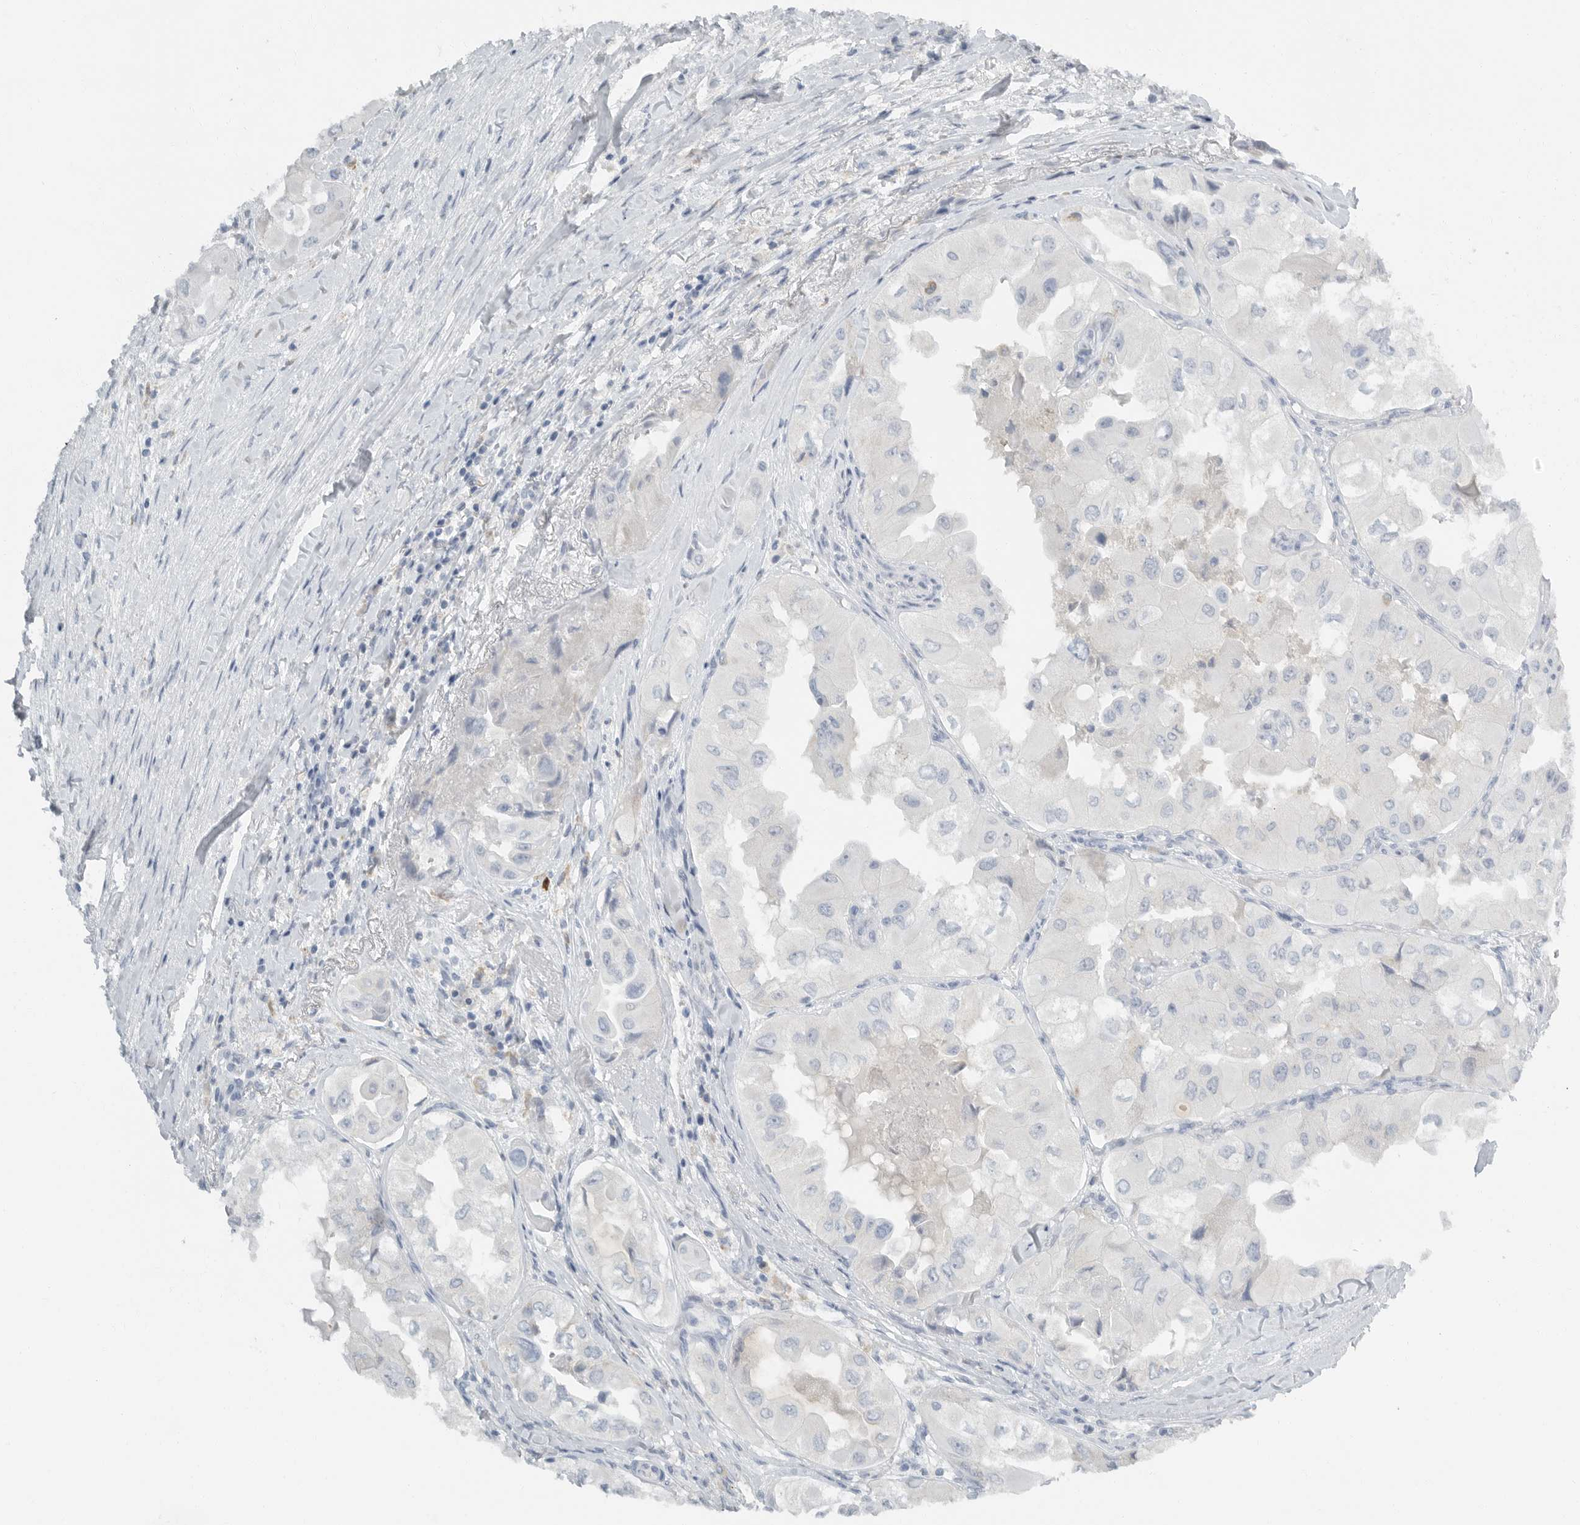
{"staining": {"intensity": "negative", "quantity": "none", "location": "none"}, "tissue": "thyroid cancer", "cell_type": "Tumor cells", "image_type": "cancer", "snomed": [{"axis": "morphology", "description": "Papillary adenocarcinoma, NOS"}, {"axis": "topography", "description": "Thyroid gland"}], "caption": "Thyroid cancer was stained to show a protein in brown. There is no significant staining in tumor cells.", "gene": "PAM", "patient": {"sex": "female", "age": 59}}